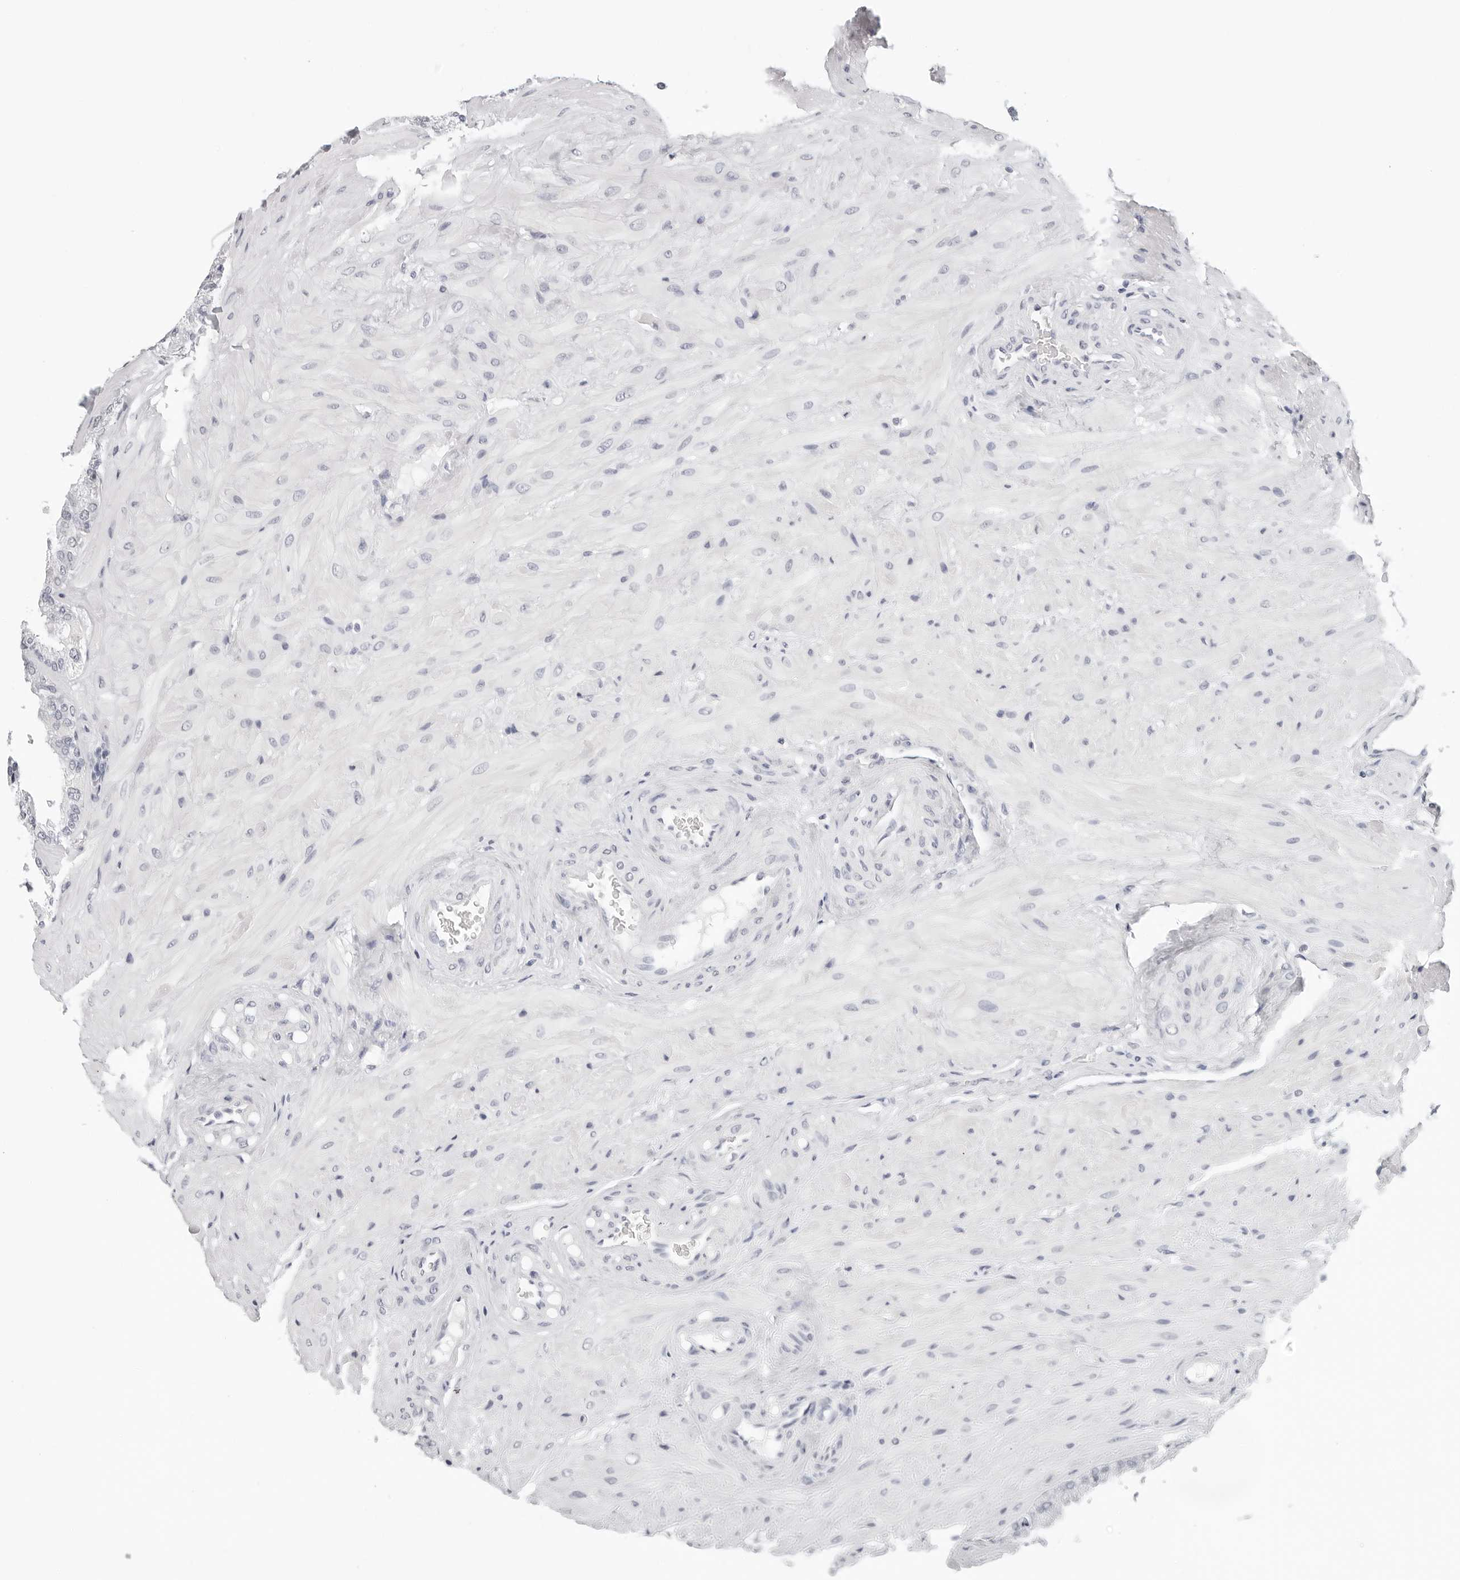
{"staining": {"intensity": "negative", "quantity": "none", "location": "none"}, "tissue": "seminal vesicle", "cell_type": "Glandular cells", "image_type": "normal", "snomed": [{"axis": "morphology", "description": "Normal tissue, NOS"}, {"axis": "topography", "description": "Prostate"}, {"axis": "topography", "description": "Seminal veicle"}], "caption": "Immunohistochemistry of normal human seminal vesicle exhibits no staining in glandular cells. (IHC, brightfield microscopy, high magnification).", "gene": "AGMAT", "patient": {"sex": "male", "age": 51}}